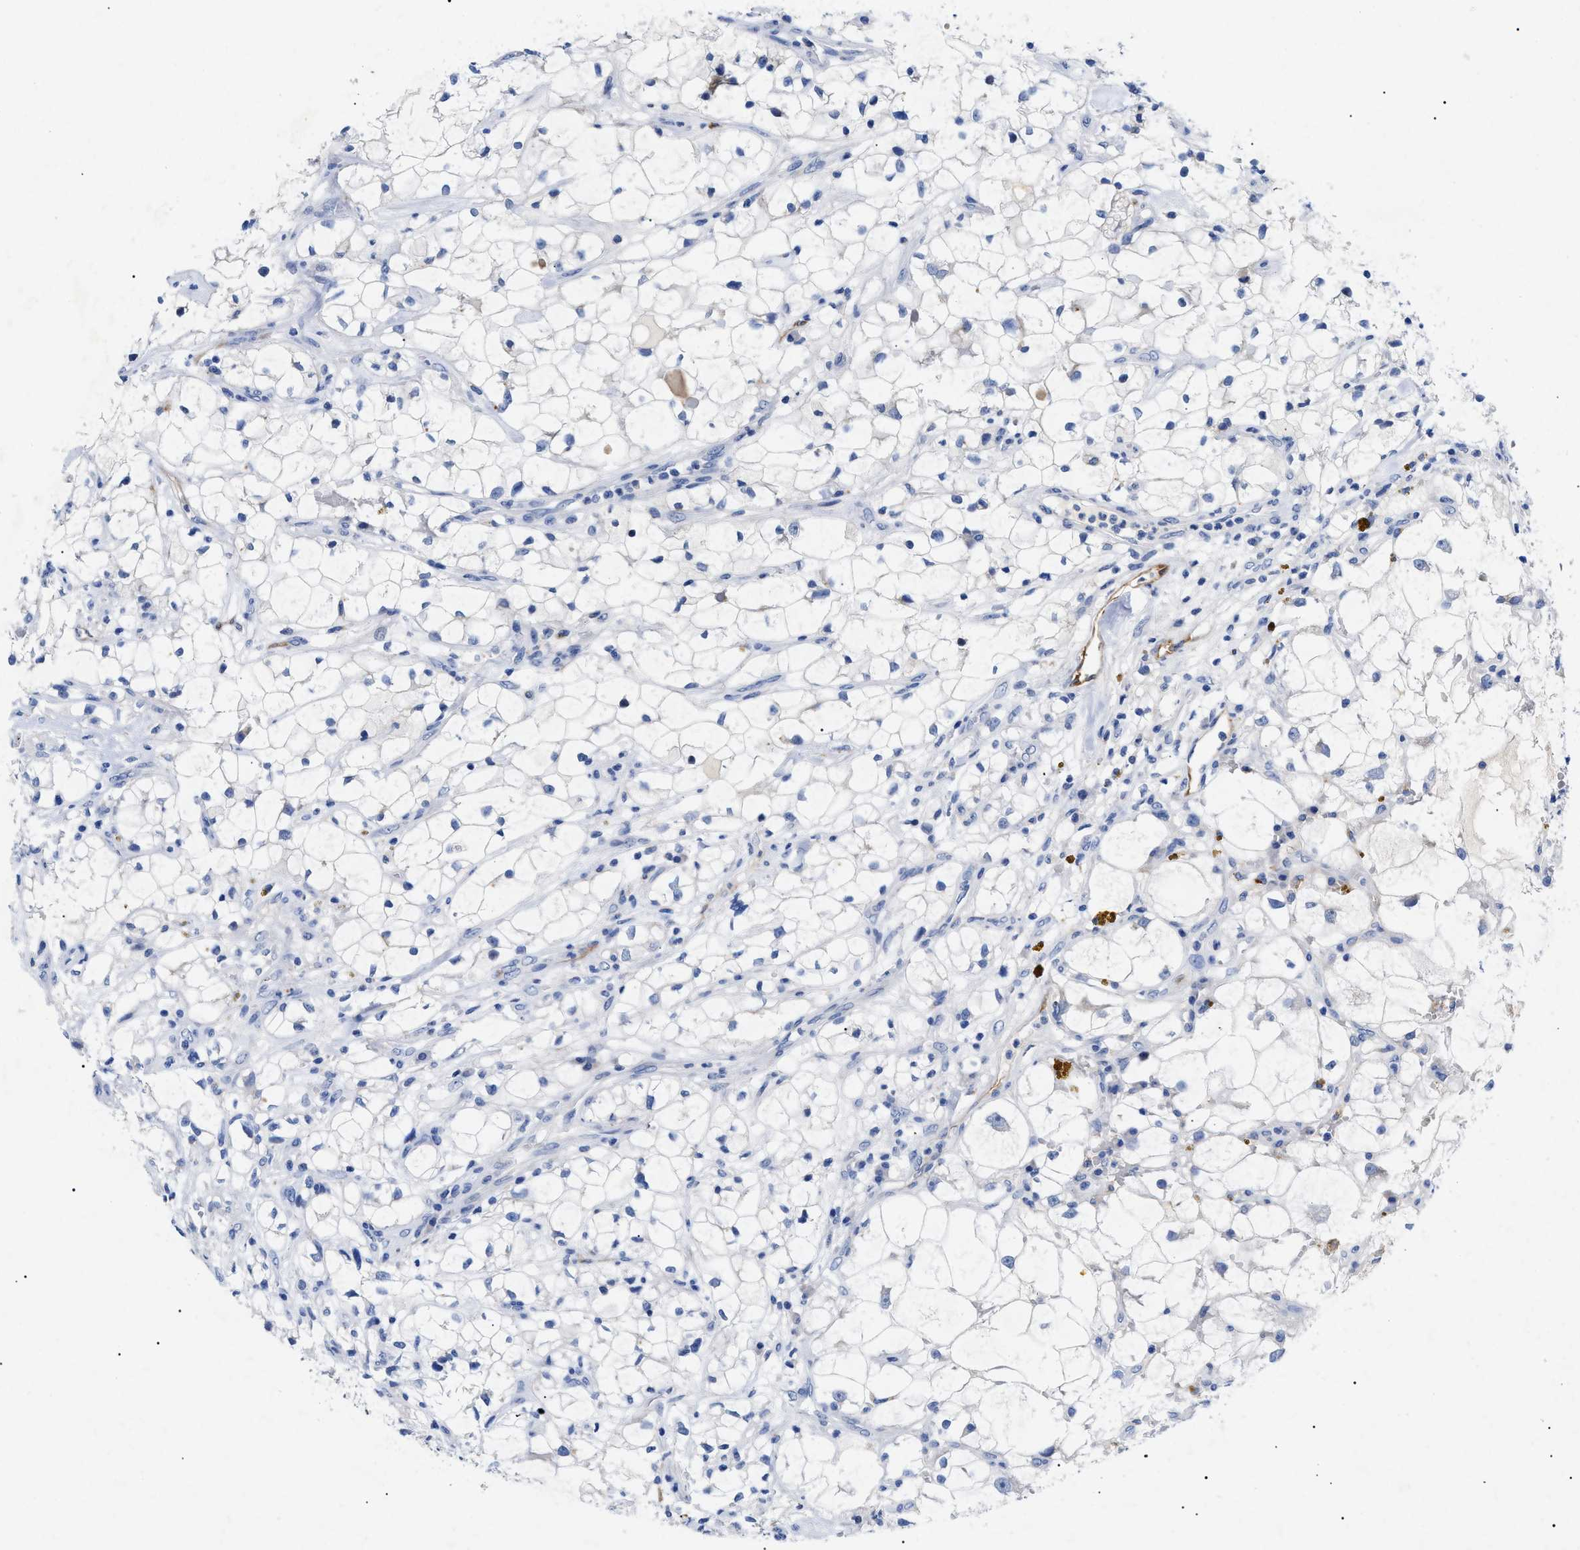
{"staining": {"intensity": "negative", "quantity": "none", "location": "none"}, "tissue": "renal cancer", "cell_type": "Tumor cells", "image_type": "cancer", "snomed": [{"axis": "morphology", "description": "Adenocarcinoma, NOS"}, {"axis": "topography", "description": "Kidney"}], "caption": "There is no significant positivity in tumor cells of renal cancer (adenocarcinoma).", "gene": "ACKR1", "patient": {"sex": "female", "age": 60}}